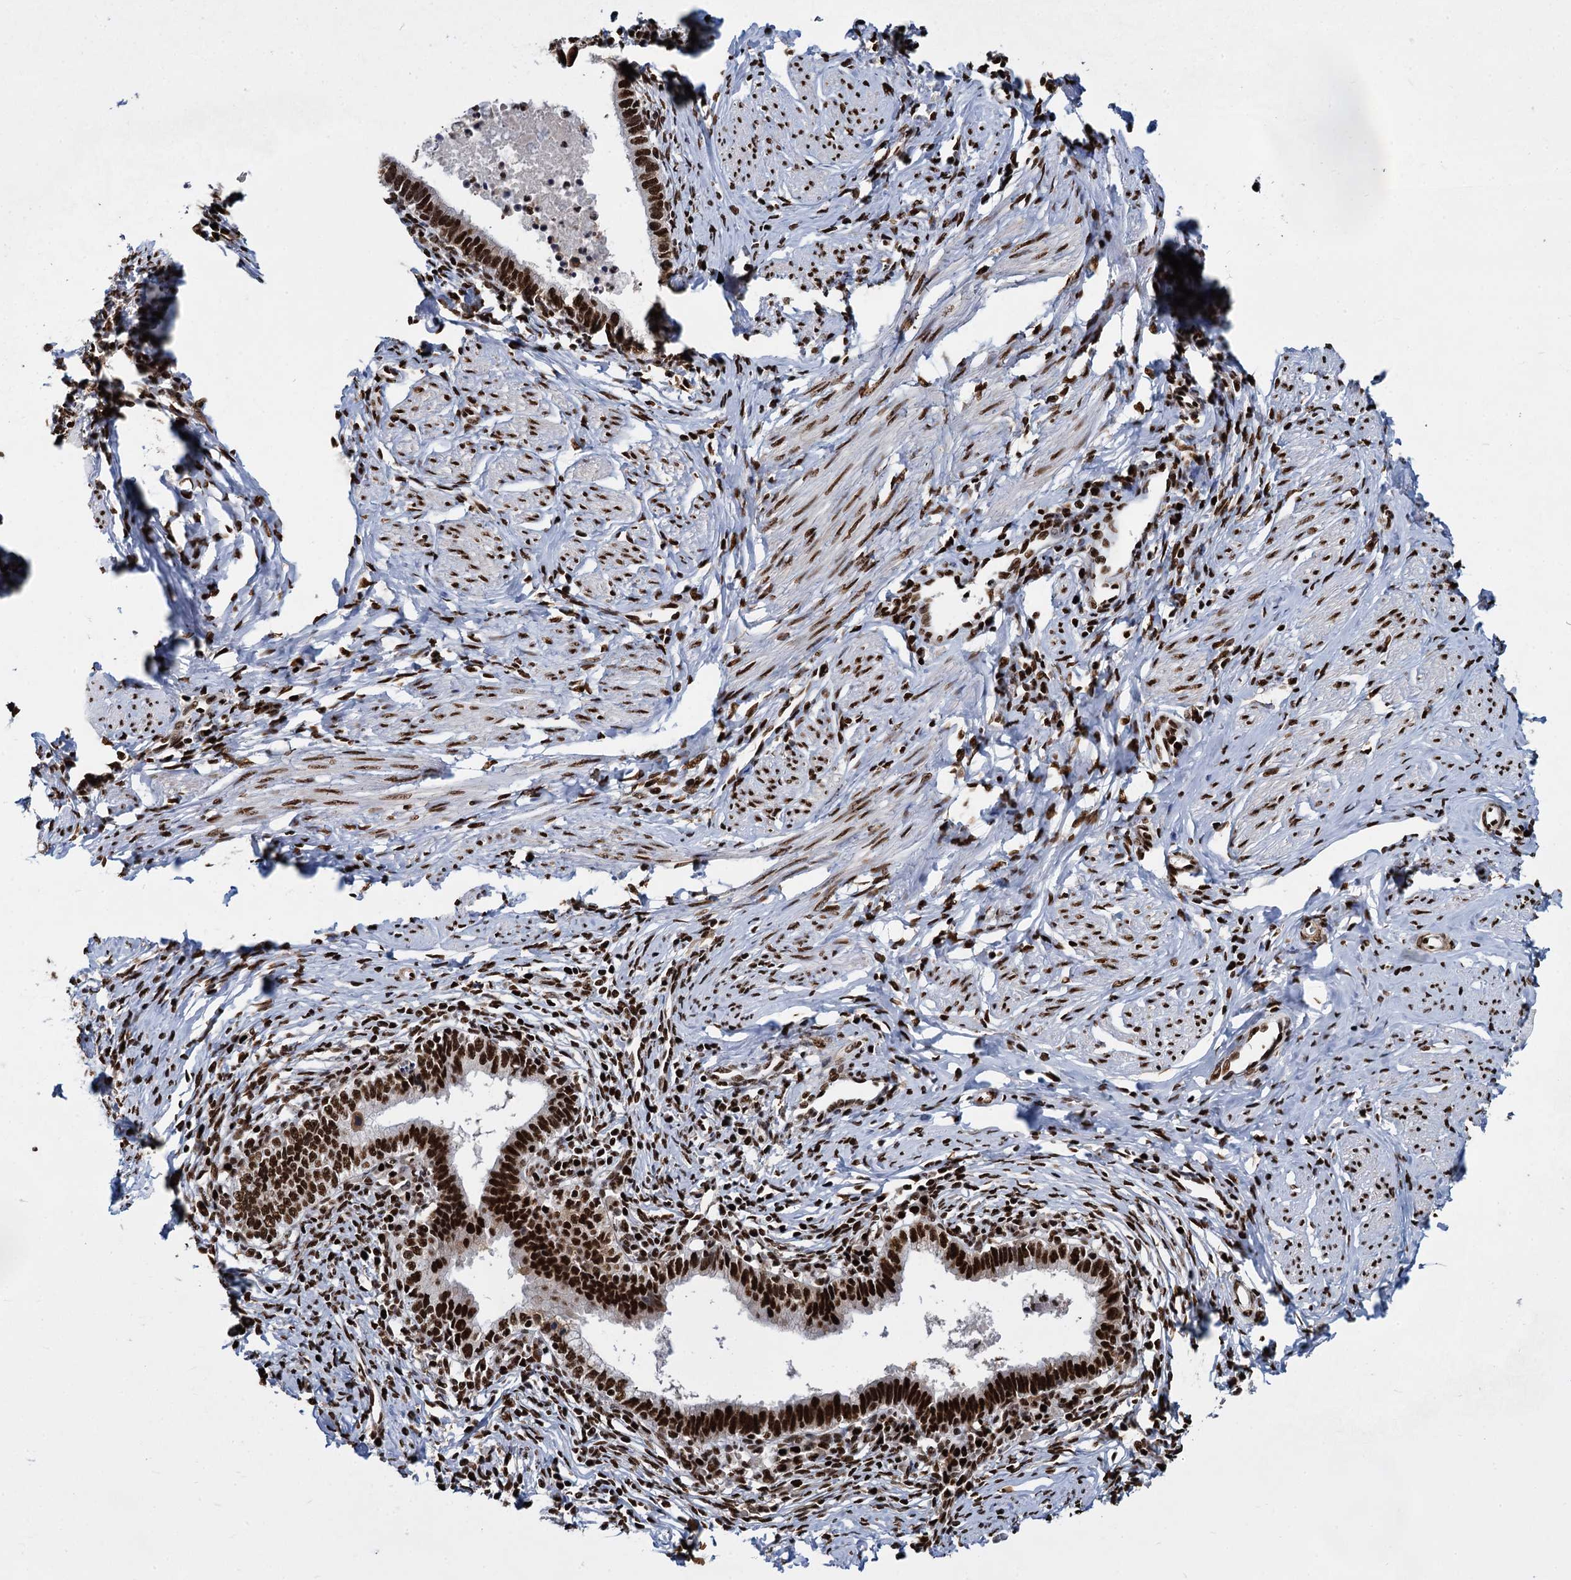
{"staining": {"intensity": "strong", "quantity": ">75%", "location": "nuclear"}, "tissue": "cervical cancer", "cell_type": "Tumor cells", "image_type": "cancer", "snomed": [{"axis": "morphology", "description": "Adenocarcinoma, NOS"}, {"axis": "topography", "description": "Cervix"}], "caption": "High-magnification brightfield microscopy of cervical cancer (adenocarcinoma) stained with DAB (3,3'-diaminobenzidine) (brown) and counterstained with hematoxylin (blue). tumor cells exhibit strong nuclear positivity is identified in about>75% of cells.", "gene": "DCPS", "patient": {"sex": "female", "age": 36}}